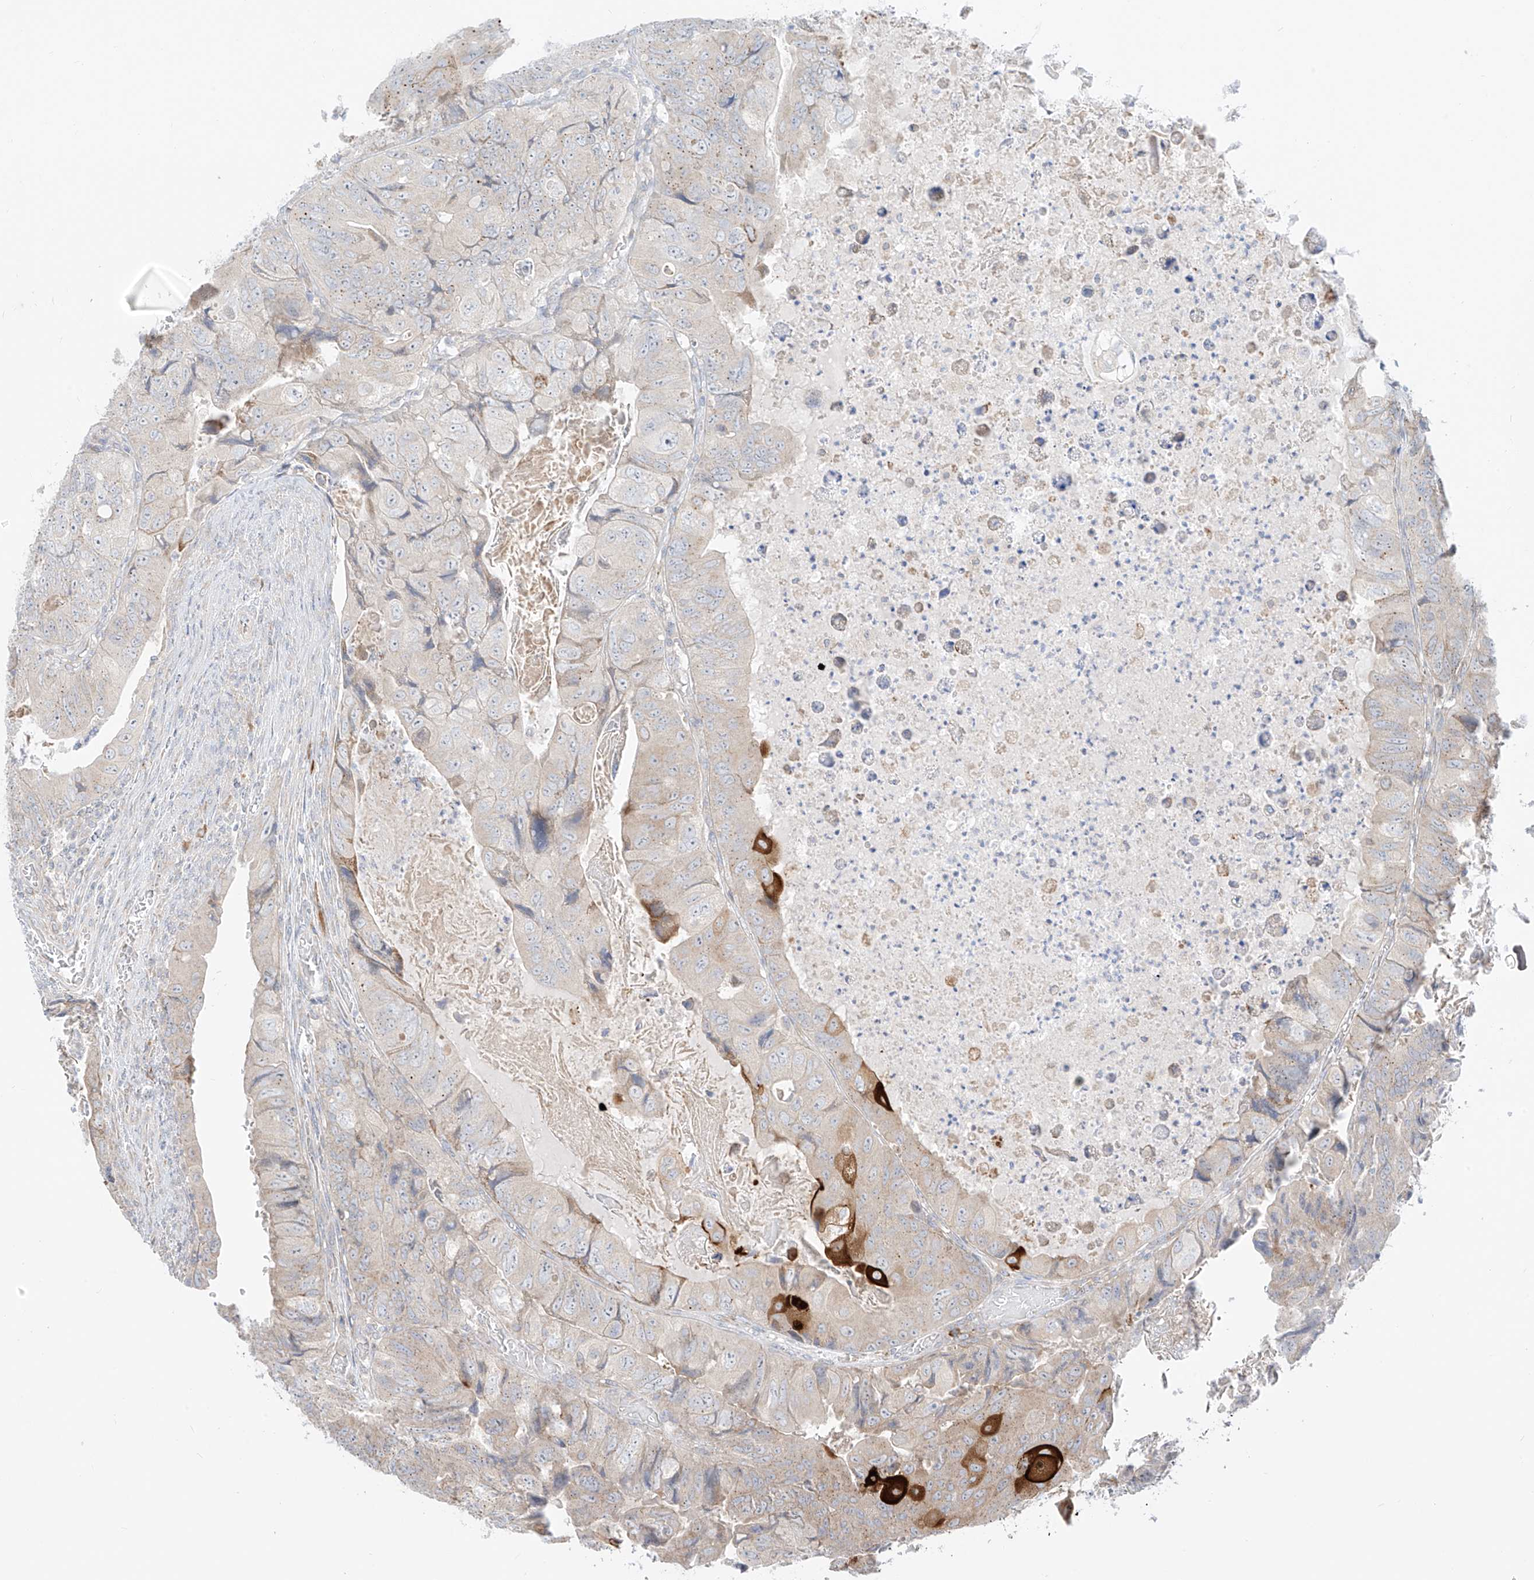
{"staining": {"intensity": "strong", "quantity": "<25%", "location": "cytoplasmic/membranous"}, "tissue": "colorectal cancer", "cell_type": "Tumor cells", "image_type": "cancer", "snomed": [{"axis": "morphology", "description": "Adenocarcinoma, NOS"}, {"axis": "topography", "description": "Rectum"}], "caption": "Immunohistochemistry (IHC) staining of adenocarcinoma (colorectal), which demonstrates medium levels of strong cytoplasmic/membranous expression in approximately <25% of tumor cells indicating strong cytoplasmic/membranous protein expression. The staining was performed using DAB (brown) for protein detection and nuclei were counterstained in hematoxylin (blue).", "gene": "SYTL3", "patient": {"sex": "male", "age": 63}}